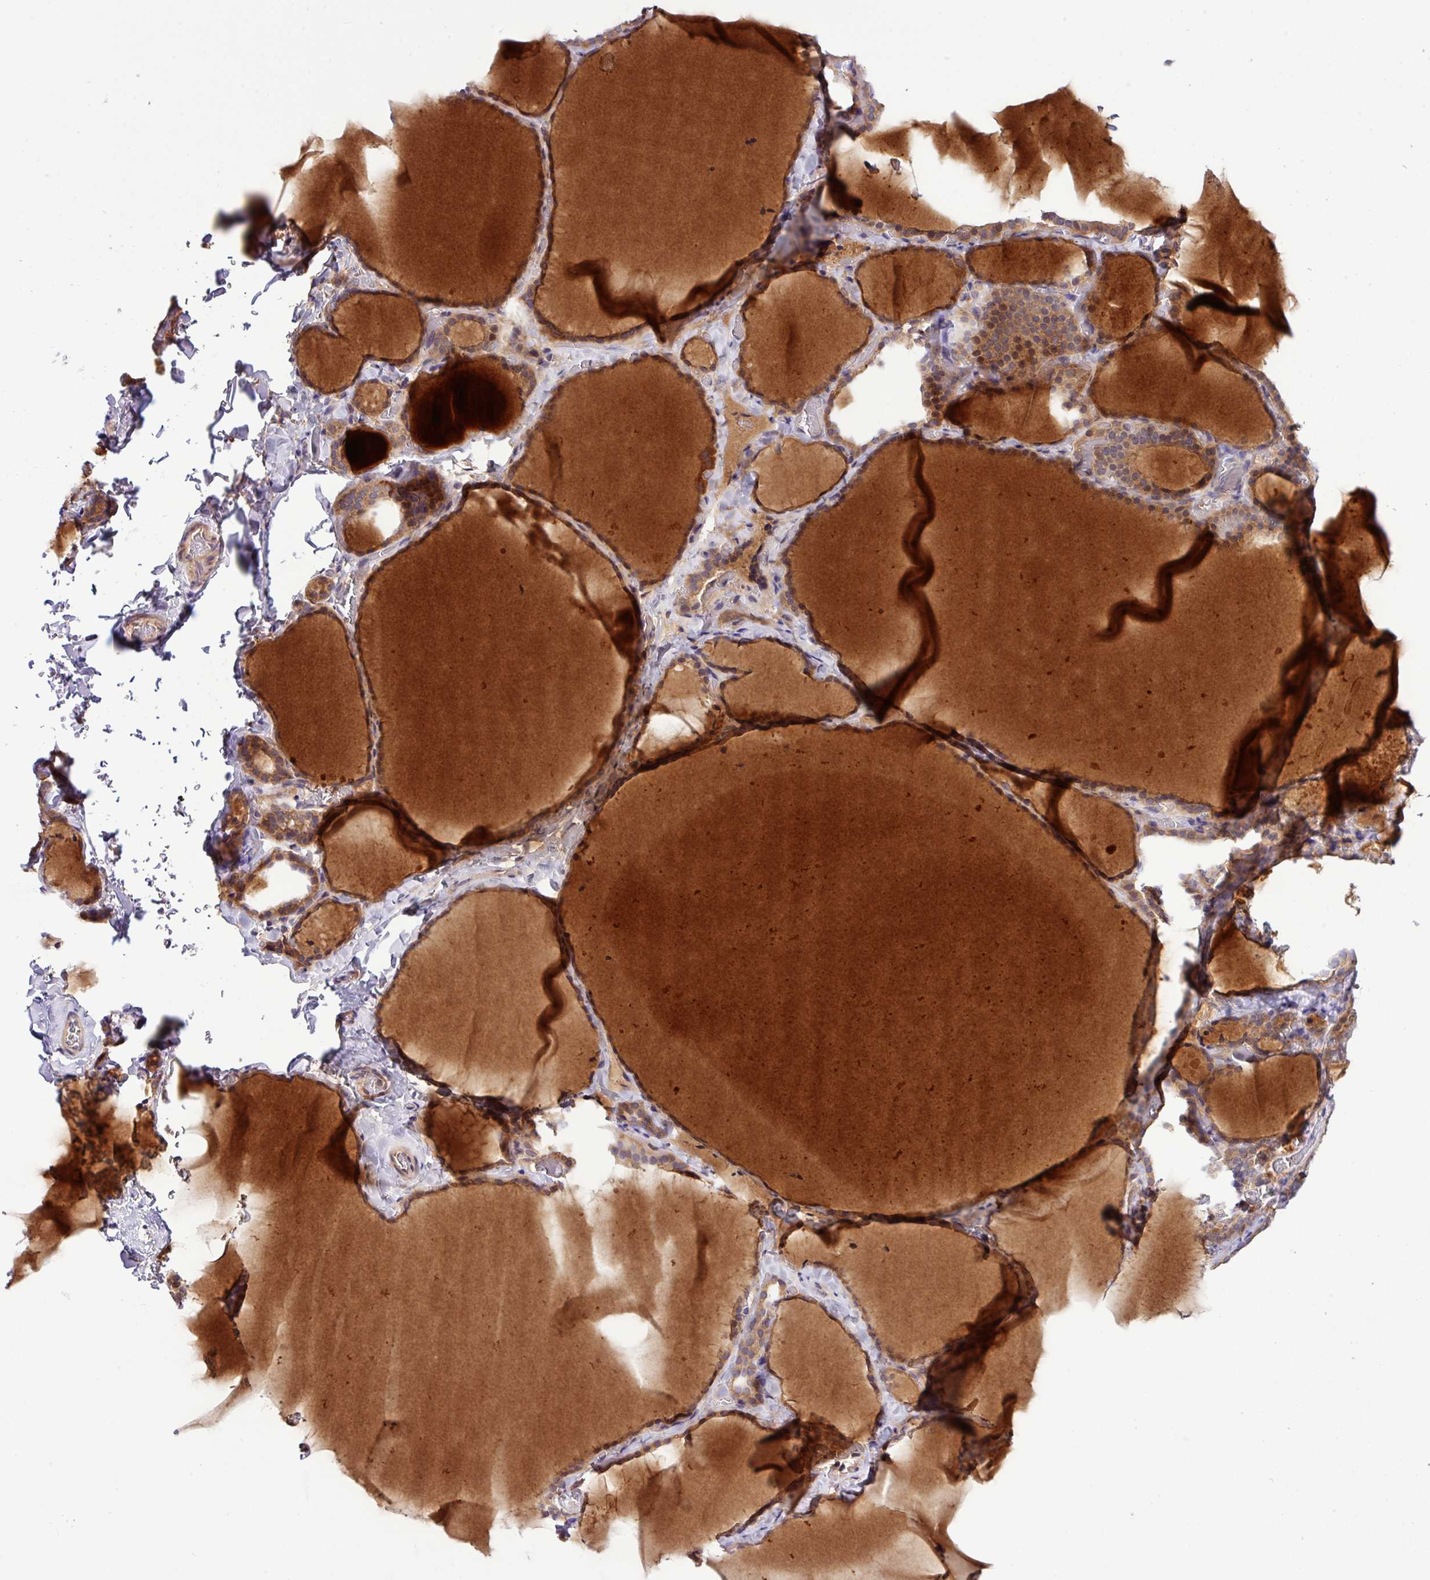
{"staining": {"intensity": "moderate", "quantity": "25%-75%", "location": "cytoplasmic/membranous"}, "tissue": "thyroid gland", "cell_type": "Glandular cells", "image_type": "normal", "snomed": [{"axis": "morphology", "description": "Normal tissue, NOS"}, {"axis": "topography", "description": "Thyroid gland"}], "caption": "A high-resolution image shows immunohistochemistry (IHC) staining of normal thyroid gland, which shows moderate cytoplasmic/membranous expression in about 25%-75% of glandular cells.", "gene": "TM2D2", "patient": {"sex": "female", "age": 22}}